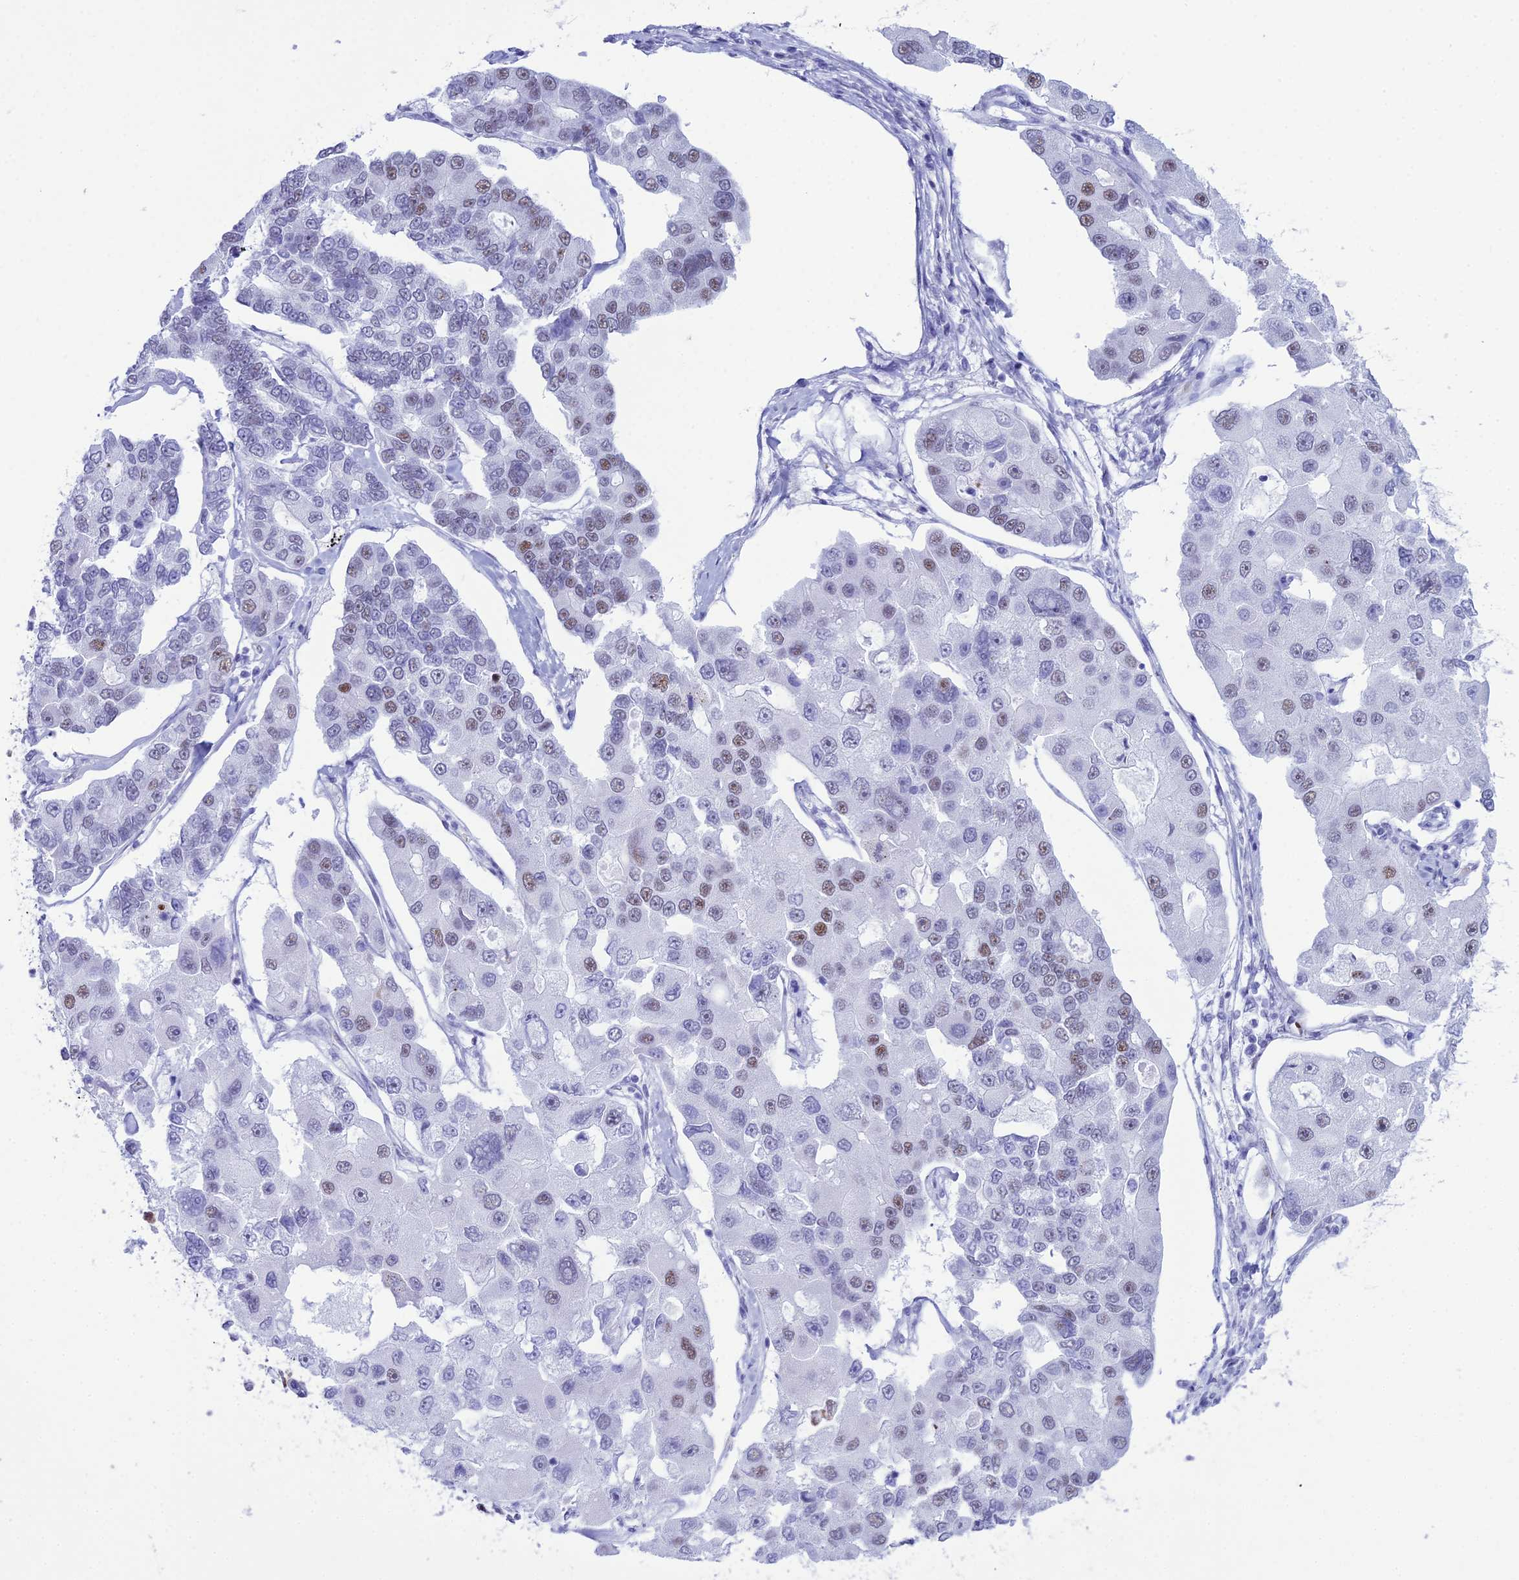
{"staining": {"intensity": "moderate", "quantity": "<25%", "location": "nuclear"}, "tissue": "lung cancer", "cell_type": "Tumor cells", "image_type": "cancer", "snomed": [{"axis": "morphology", "description": "Adenocarcinoma, NOS"}, {"axis": "topography", "description": "Lung"}], "caption": "The photomicrograph displays a brown stain indicating the presence of a protein in the nuclear of tumor cells in adenocarcinoma (lung). Nuclei are stained in blue.", "gene": "RNPS1", "patient": {"sex": "female", "age": 54}}